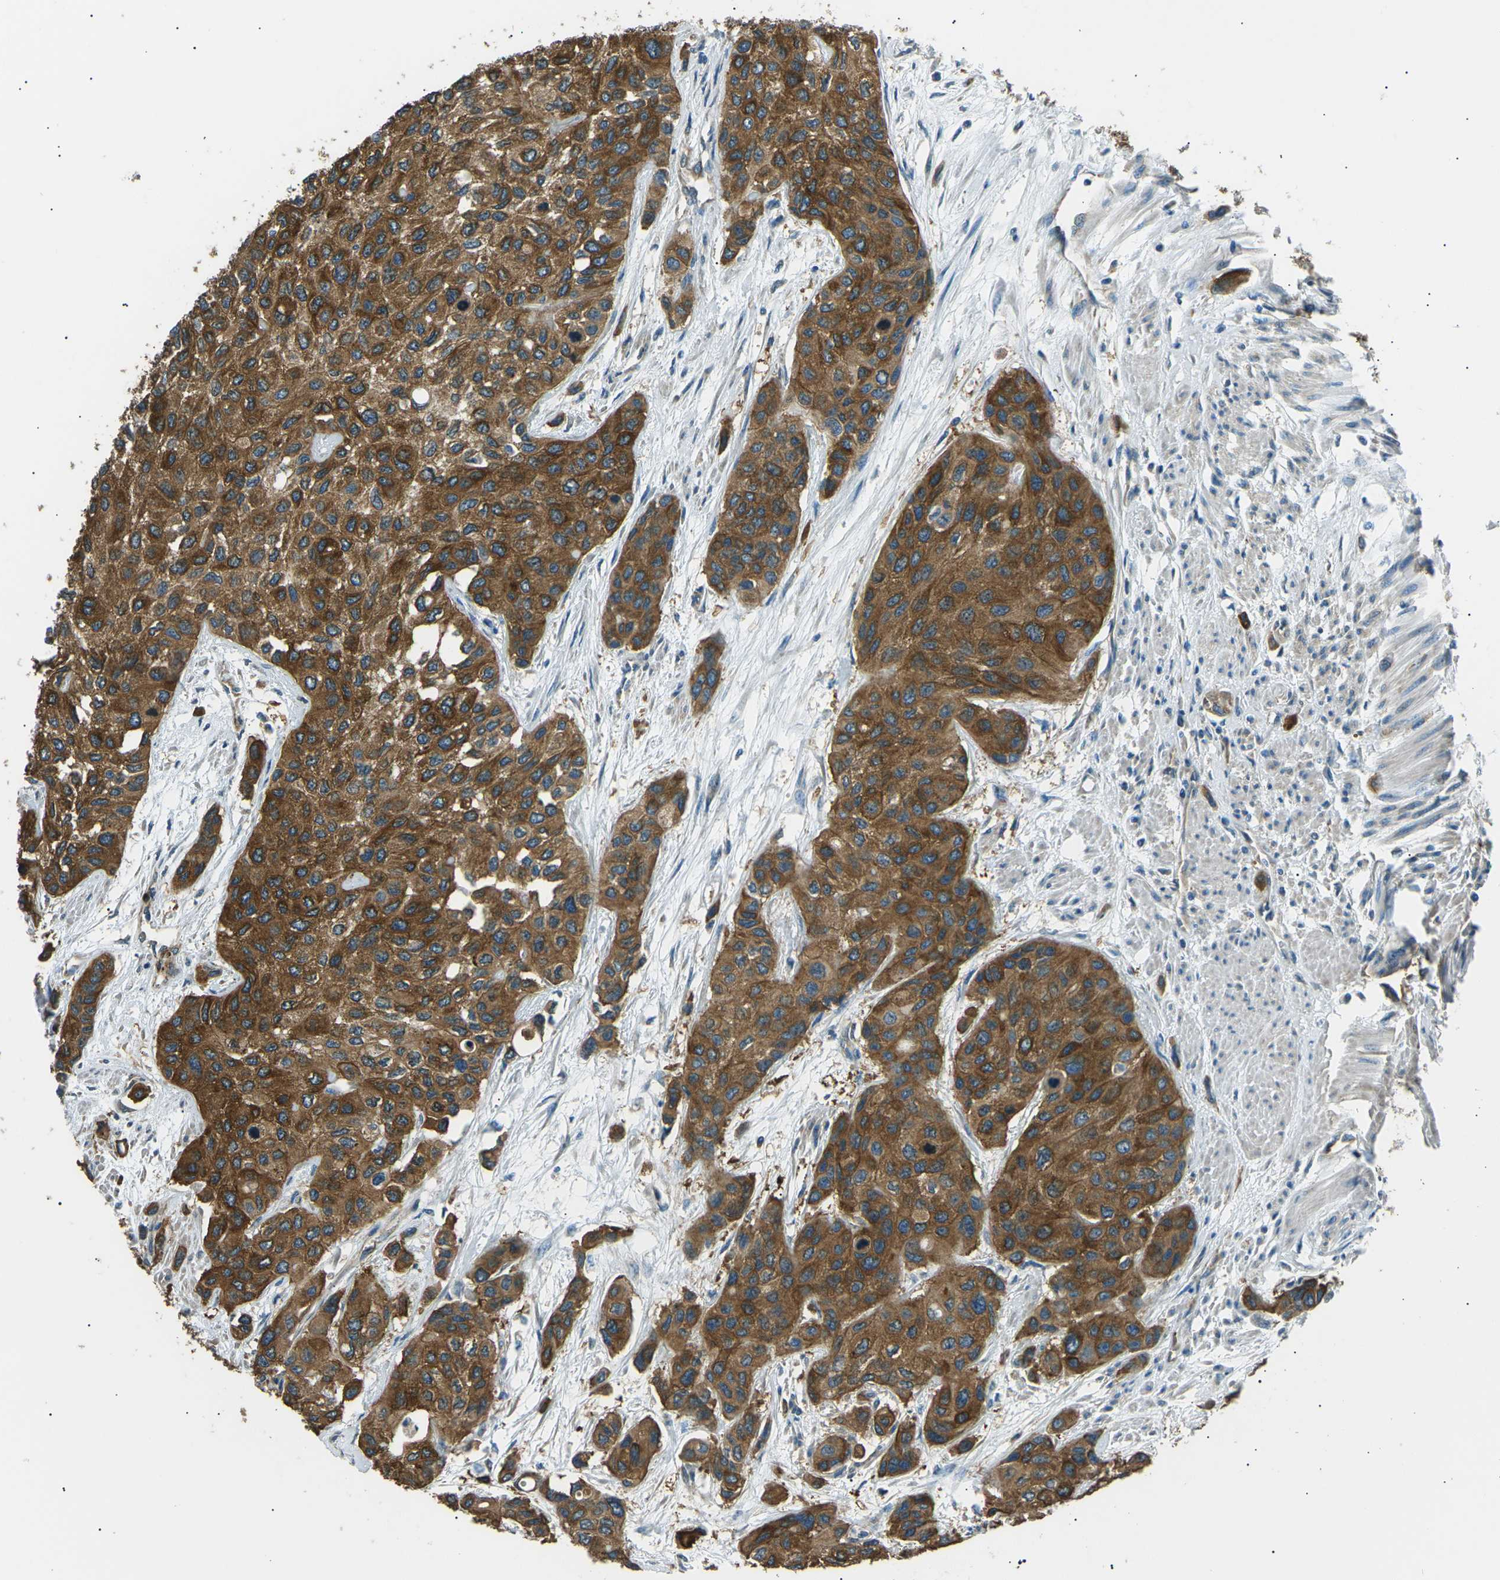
{"staining": {"intensity": "strong", "quantity": ">75%", "location": "cytoplasmic/membranous"}, "tissue": "urothelial cancer", "cell_type": "Tumor cells", "image_type": "cancer", "snomed": [{"axis": "morphology", "description": "Urothelial carcinoma, High grade"}, {"axis": "topography", "description": "Urinary bladder"}], "caption": "IHC photomicrograph of human urothelial carcinoma (high-grade) stained for a protein (brown), which displays high levels of strong cytoplasmic/membranous staining in about >75% of tumor cells.", "gene": "SLK", "patient": {"sex": "female", "age": 56}}